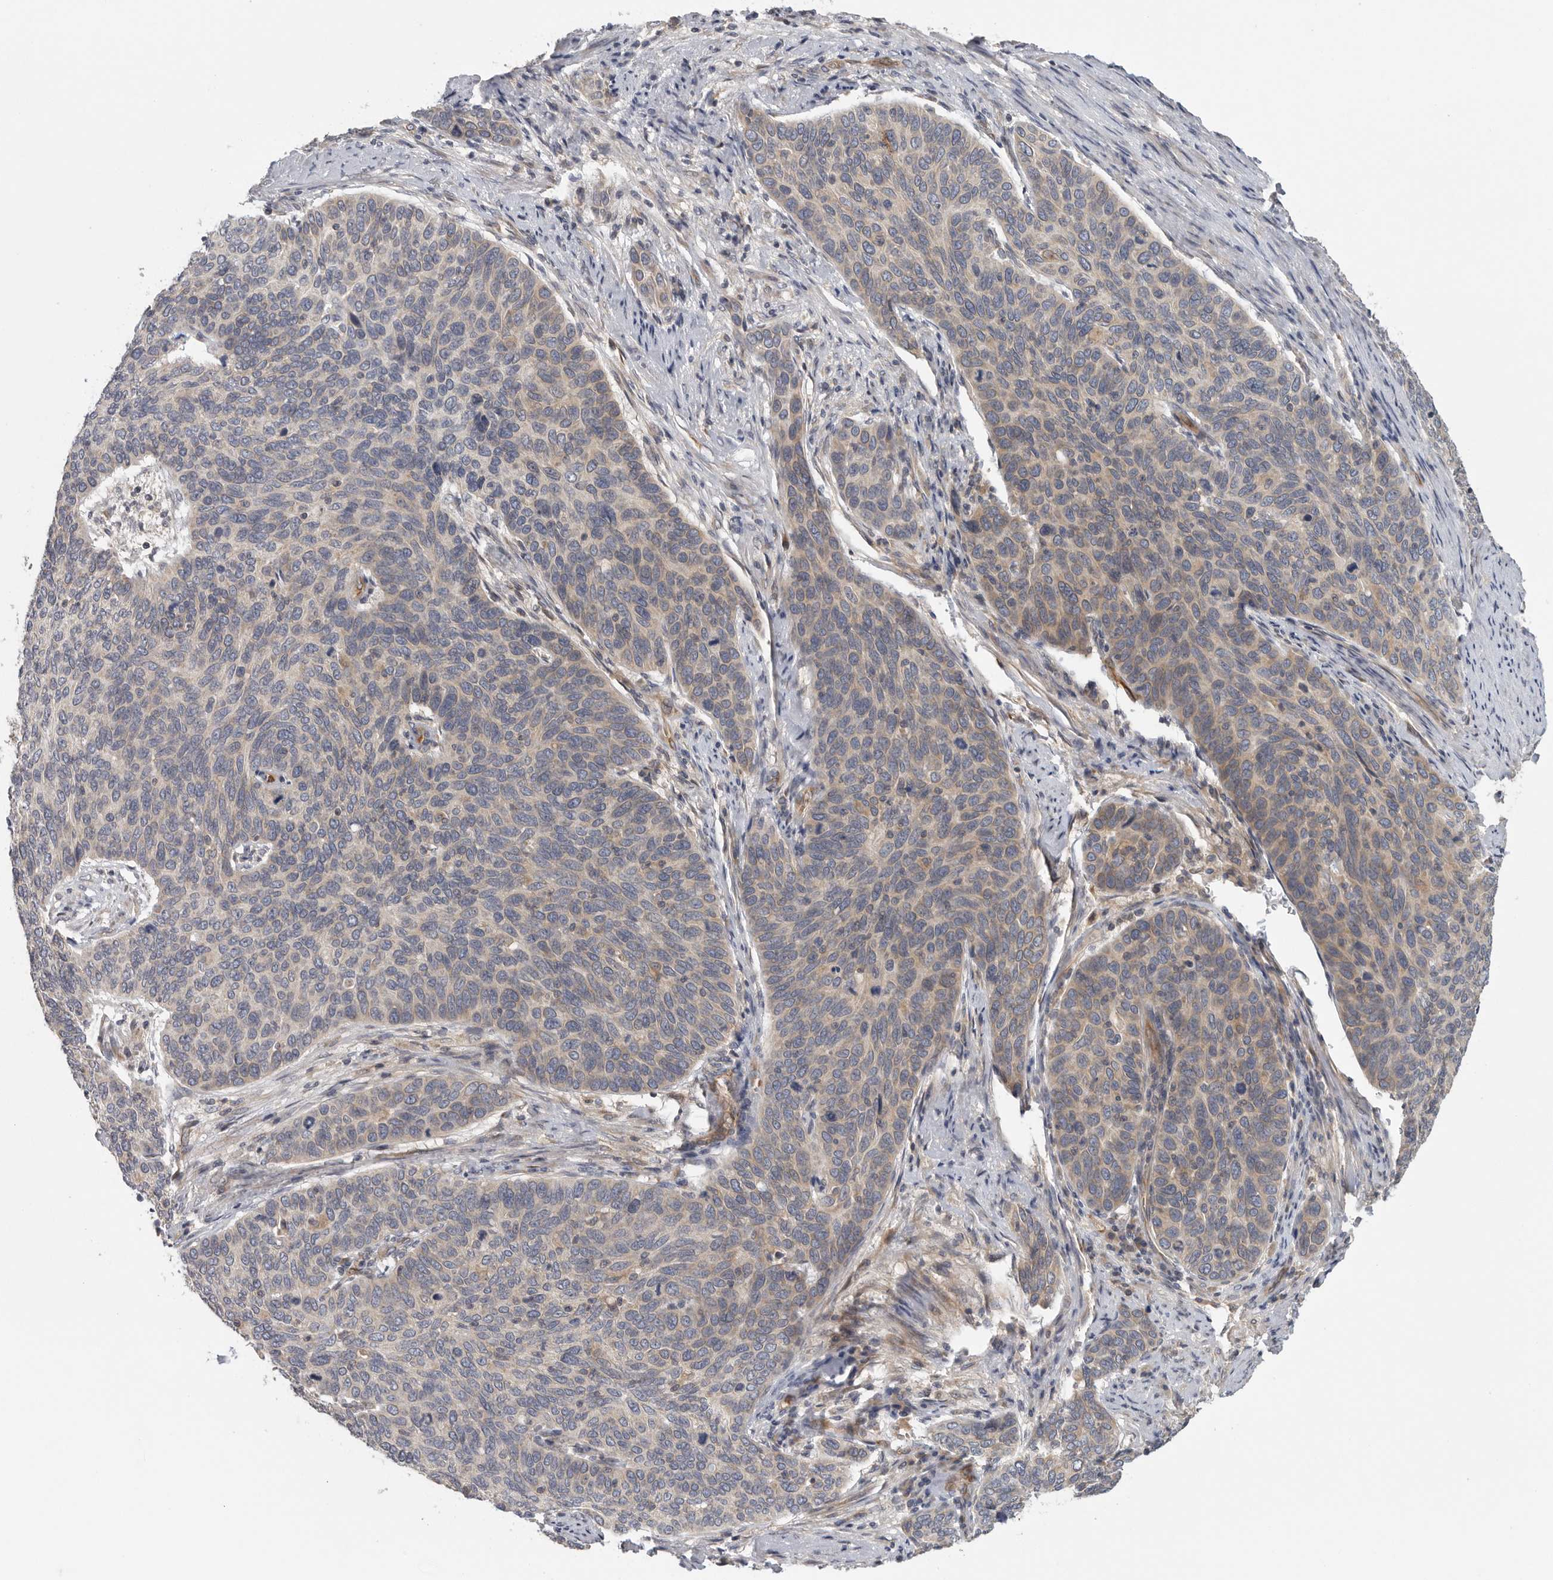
{"staining": {"intensity": "weak", "quantity": "25%-75%", "location": "cytoplasmic/membranous"}, "tissue": "cervical cancer", "cell_type": "Tumor cells", "image_type": "cancer", "snomed": [{"axis": "morphology", "description": "Squamous cell carcinoma, NOS"}, {"axis": "topography", "description": "Cervix"}], "caption": "Immunohistochemistry (IHC) staining of cervical cancer (squamous cell carcinoma), which exhibits low levels of weak cytoplasmic/membranous expression in about 25%-75% of tumor cells indicating weak cytoplasmic/membranous protein staining. The staining was performed using DAB (3,3'-diaminobenzidine) (brown) for protein detection and nuclei were counterstained in hematoxylin (blue).", "gene": "BCAP29", "patient": {"sex": "female", "age": 60}}